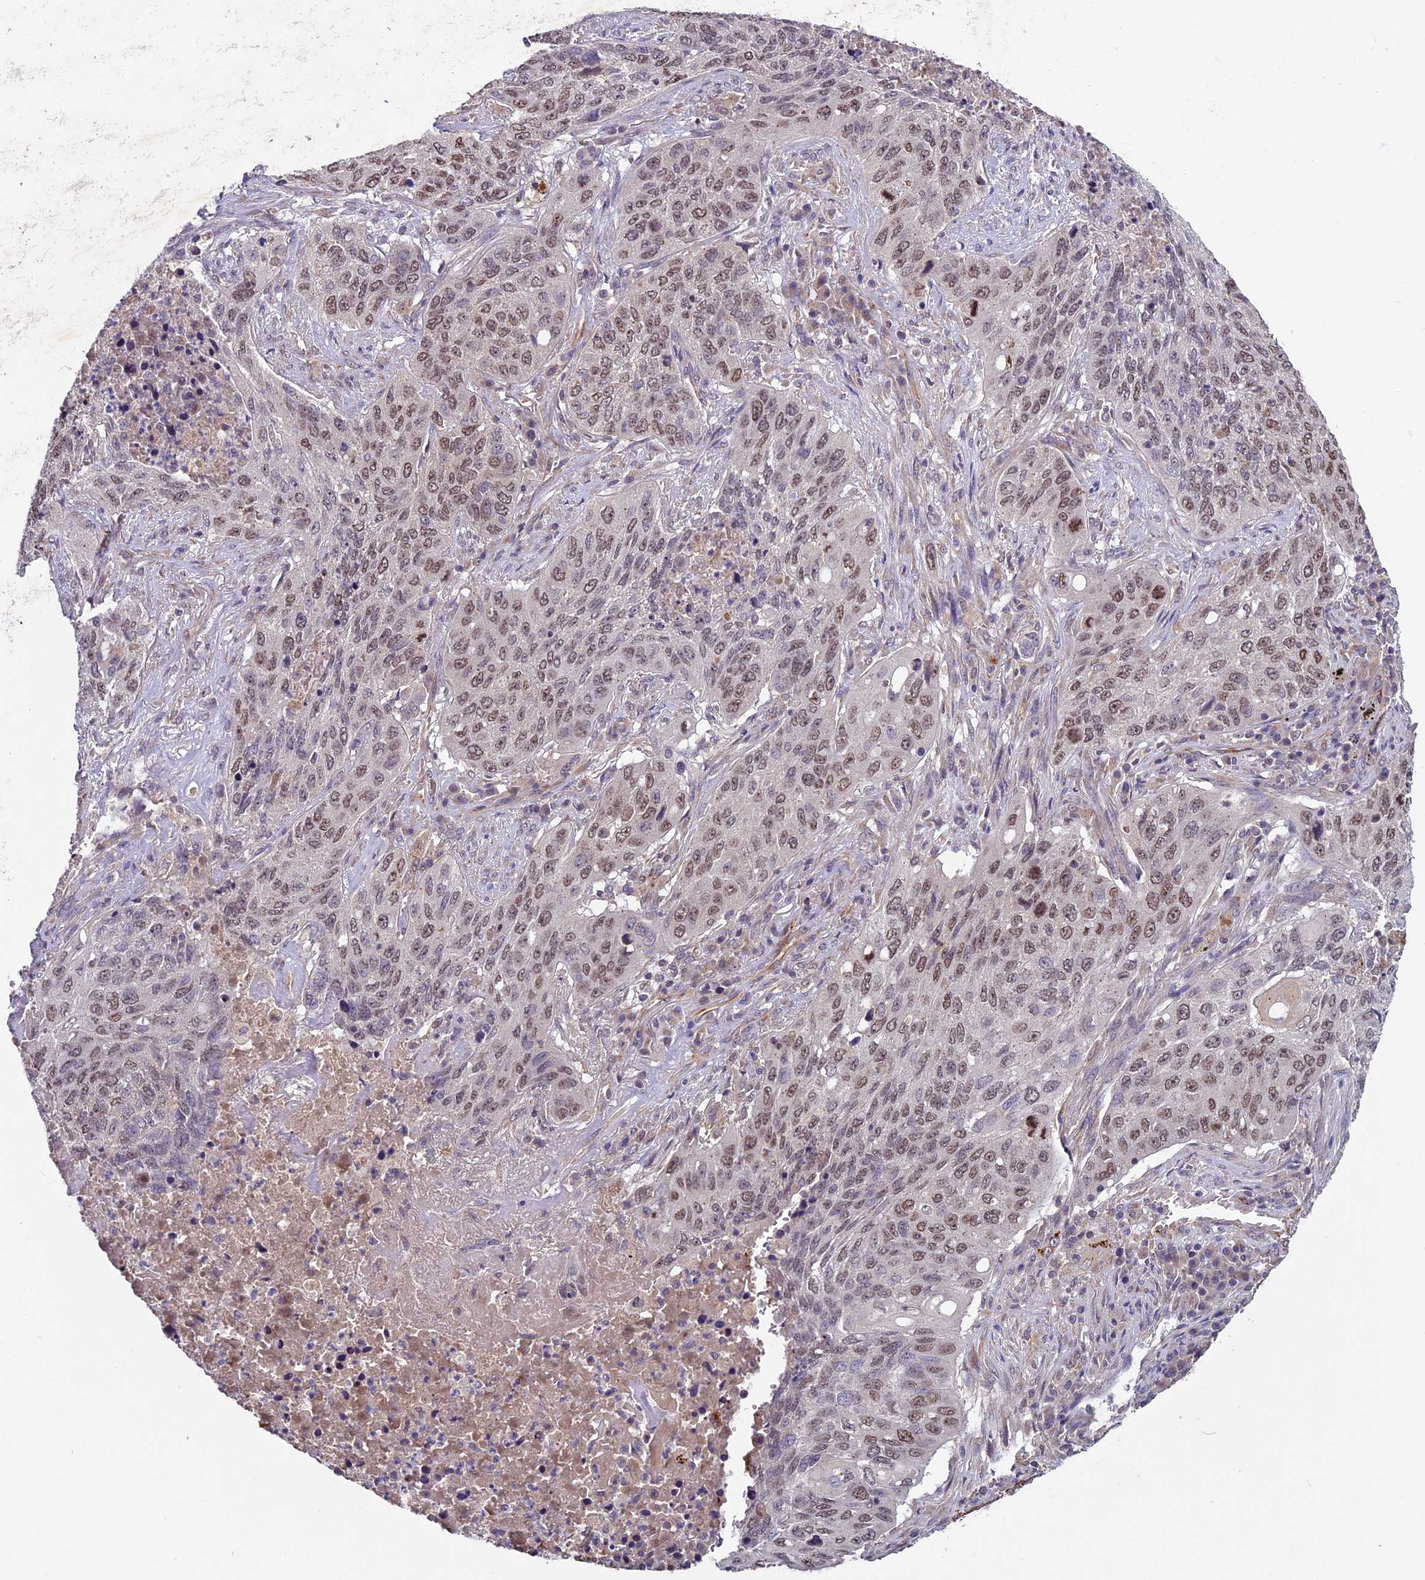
{"staining": {"intensity": "moderate", "quantity": ">75%", "location": "nuclear"}, "tissue": "lung cancer", "cell_type": "Tumor cells", "image_type": "cancer", "snomed": [{"axis": "morphology", "description": "Squamous cell carcinoma, NOS"}, {"axis": "topography", "description": "Lung"}], "caption": "Protein expression analysis of lung cancer (squamous cell carcinoma) demonstrates moderate nuclear staining in about >75% of tumor cells. Nuclei are stained in blue.", "gene": "C3orf70", "patient": {"sex": "female", "age": 63}}